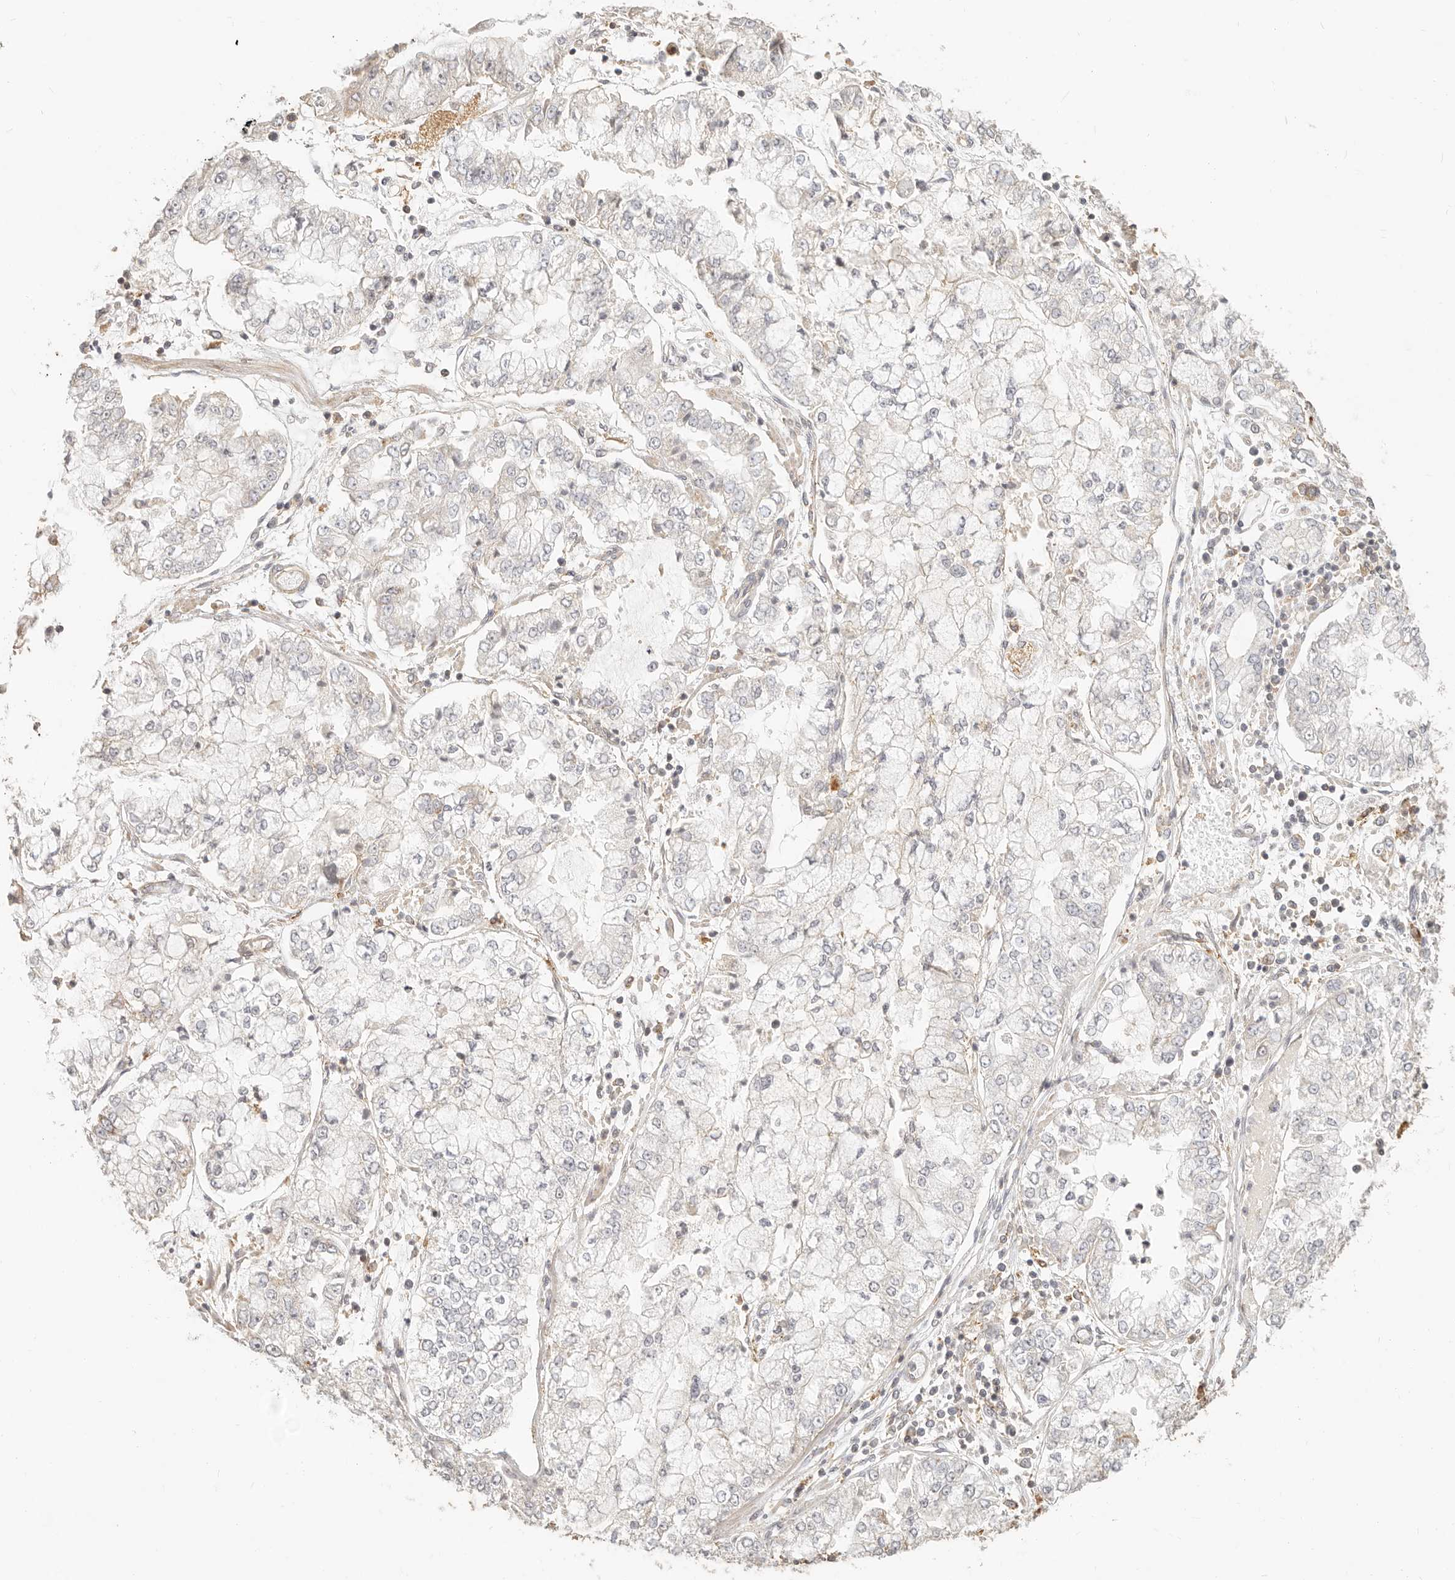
{"staining": {"intensity": "negative", "quantity": "none", "location": "none"}, "tissue": "stomach cancer", "cell_type": "Tumor cells", "image_type": "cancer", "snomed": [{"axis": "morphology", "description": "Adenocarcinoma, NOS"}, {"axis": "topography", "description": "Stomach"}], "caption": "Human stomach adenocarcinoma stained for a protein using immunohistochemistry (IHC) demonstrates no expression in tumor cells.", "gene": "CNMD", "patient": {"sex": "male", "age": 76}}